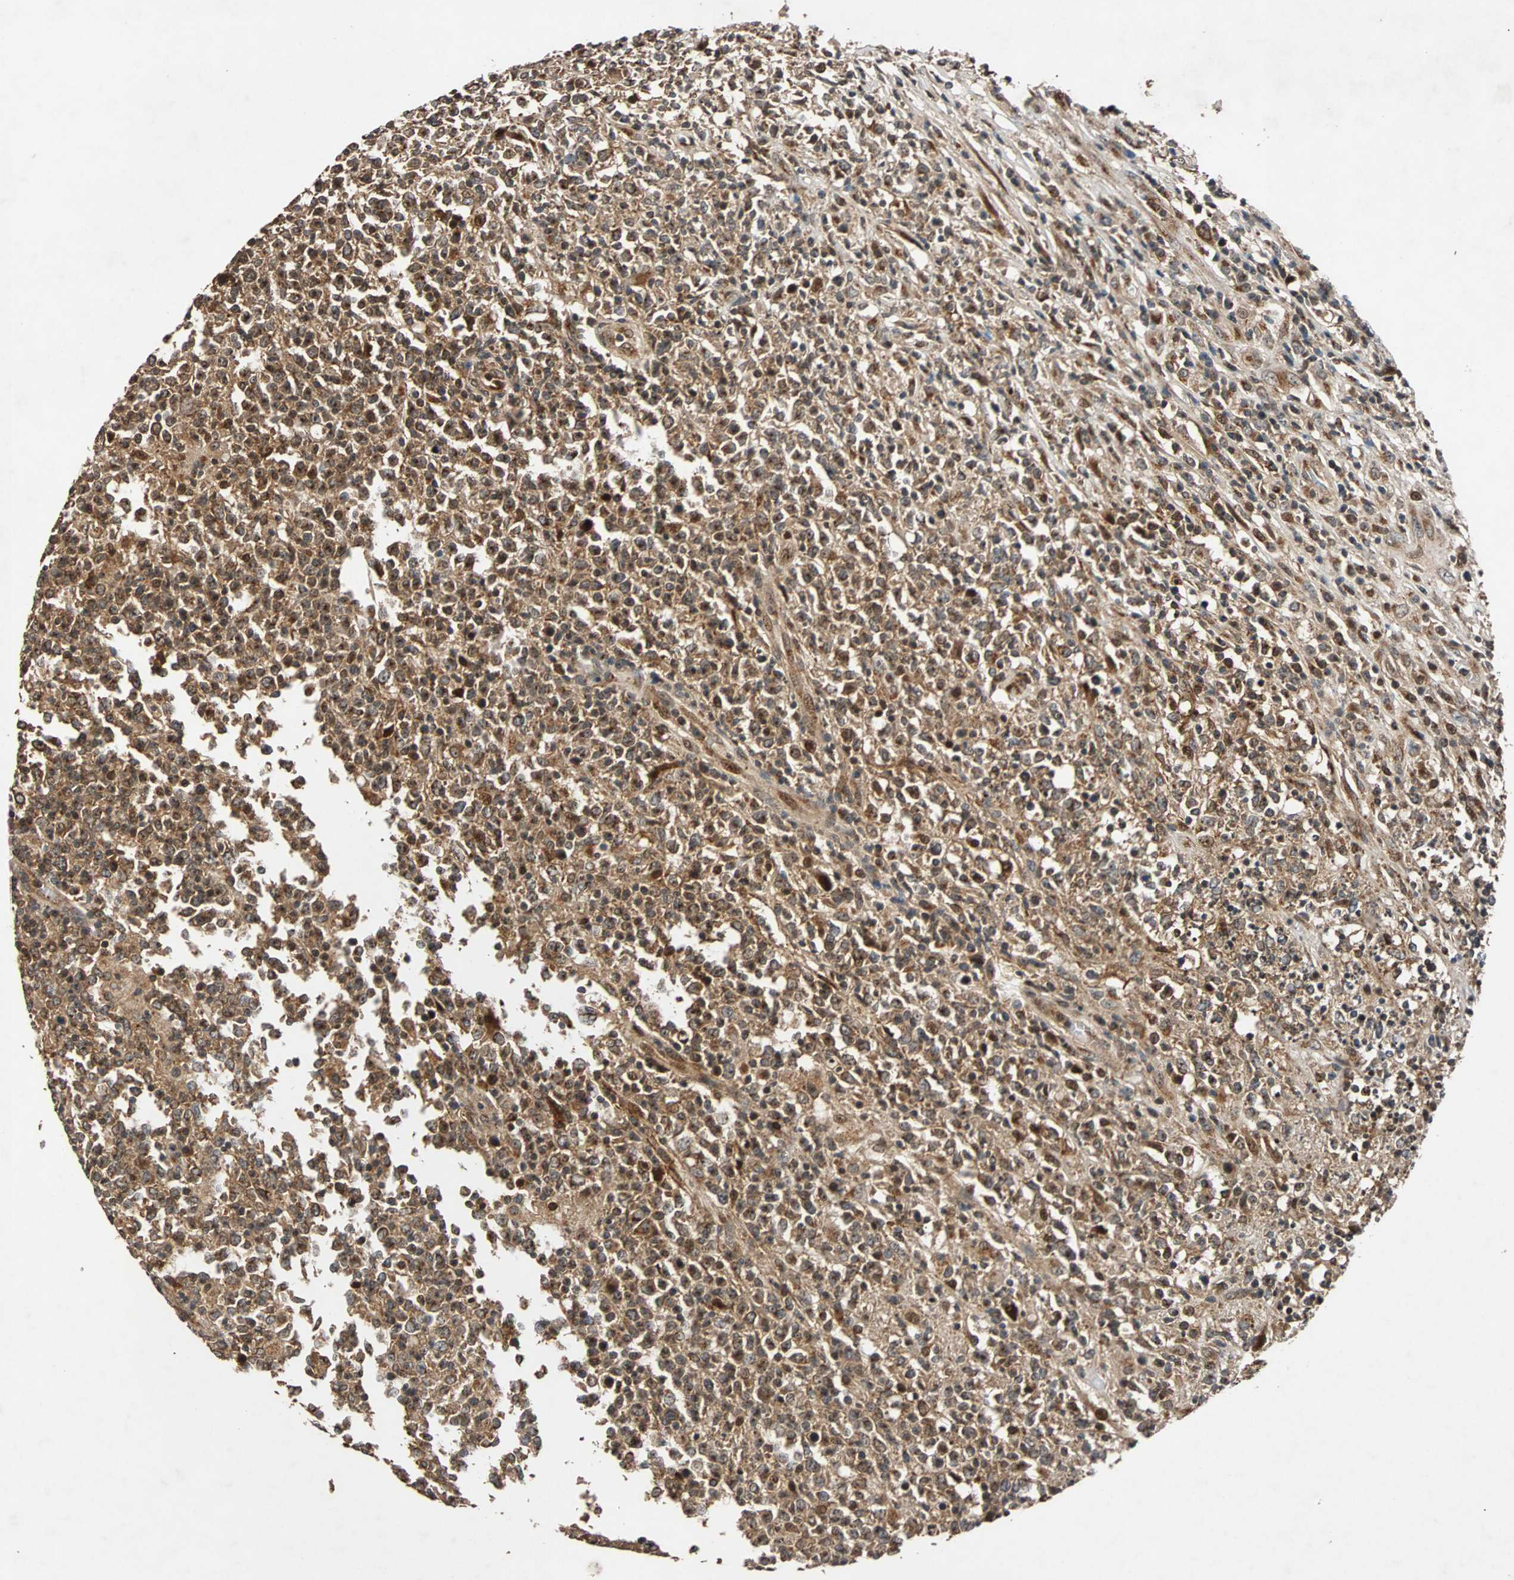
{"staining": {"intensity": "strong", "quantity": ">75%", "location": "cytoplasmic/membranous,nuclear"}, "tissue": "lymphoma", "cell_type": "Tumor cells", "image_type": "cancer", "snomed": [{"axis": "morphology", "description": "Malignant lymphoma, non-Hodgkin's type, High grade"}, {"axis": "topography", "description": "Lymph node"}], "caption": "Strong cytoplasmic/membranous and nuclear staining is identified in about >75% of tumor cells in lymphoma. The protein of interest is shown in brown color, while the nuclei are stained blue.", "gene": "USP31", "patient": {"sex": "female", "age": 84}}